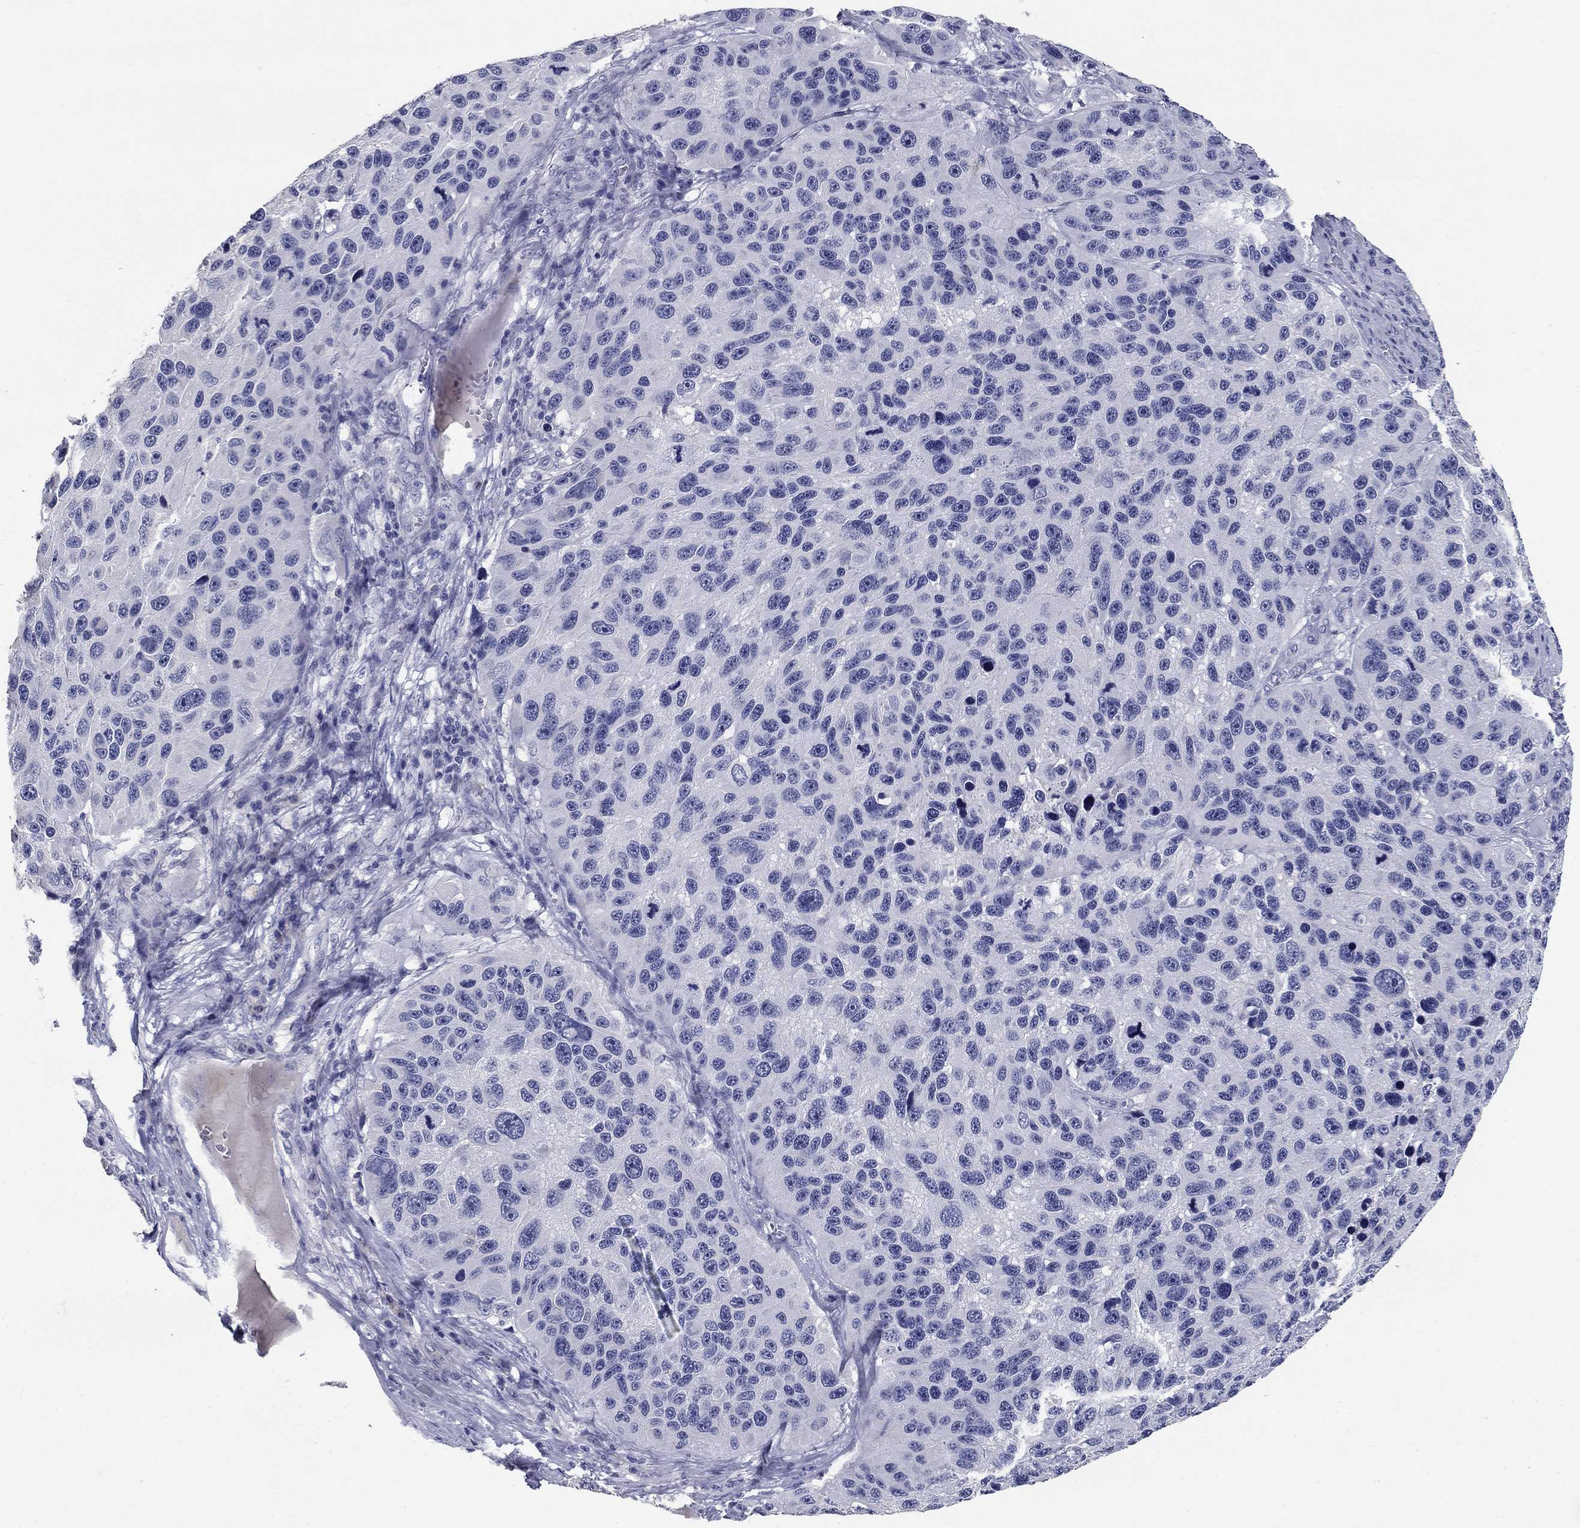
{"staining": {"intensity": "negative", "quantity": "none", "location": "none"}, "tissue": "melanoma", "cell_type": "Tumor cells", "image_type": "cancer", "snomed": [{"axis": "morphology", "description": "Malignant melanoma, NOS"}, {"axis": "topography", "description": "Skin"}], "caption": "Immunohistochemical staining of melanoma displays no significant positivity in tumor cells. Brightfield microscopy of immunohistochemistry stained with DAB (brown) and hematoxylin (blue), captured at high magnification.", "gene": "POMC", "patient": {"sex": "male", "age": 53}}